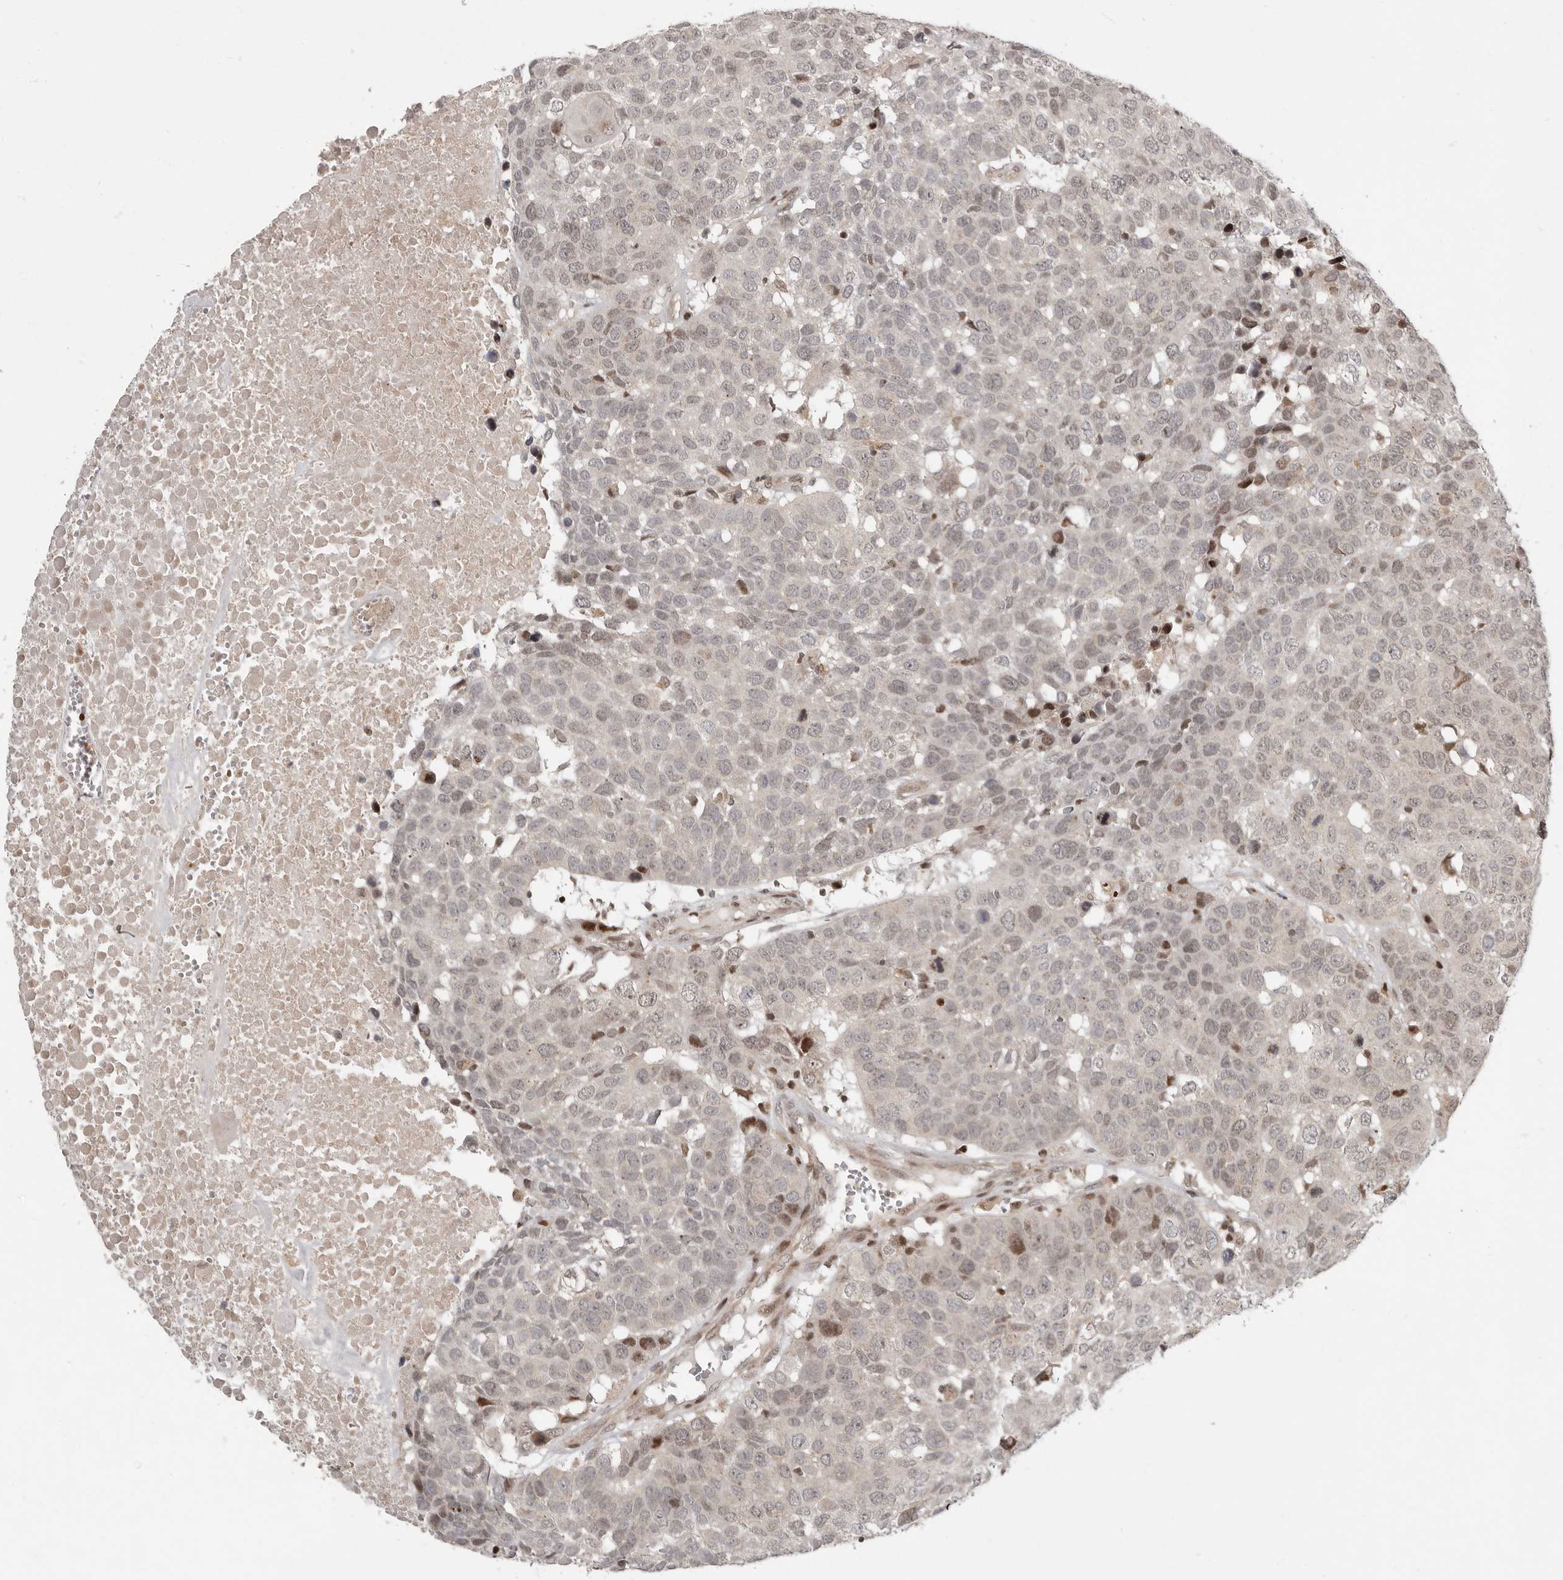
{"staining": {"intensity": "weak", "quantity": "25%-75%", "location": "nuclear"}, "tissue": "head and neck cancer", "cell_type": "Tumor cells", "image_type": "cancer", "snomed": [{"axis": "morphology", "description": "Squamous cell carcinoma, NOS"}, {"axis": "topography", "description": "Head-Neck"}], "caption": "Weak nuclear expression is present in approximately 25%-75% of tumor cells in head and neck cancer.", "gene": "RABIF", "patient": {"sex": "male", "age": 66}}